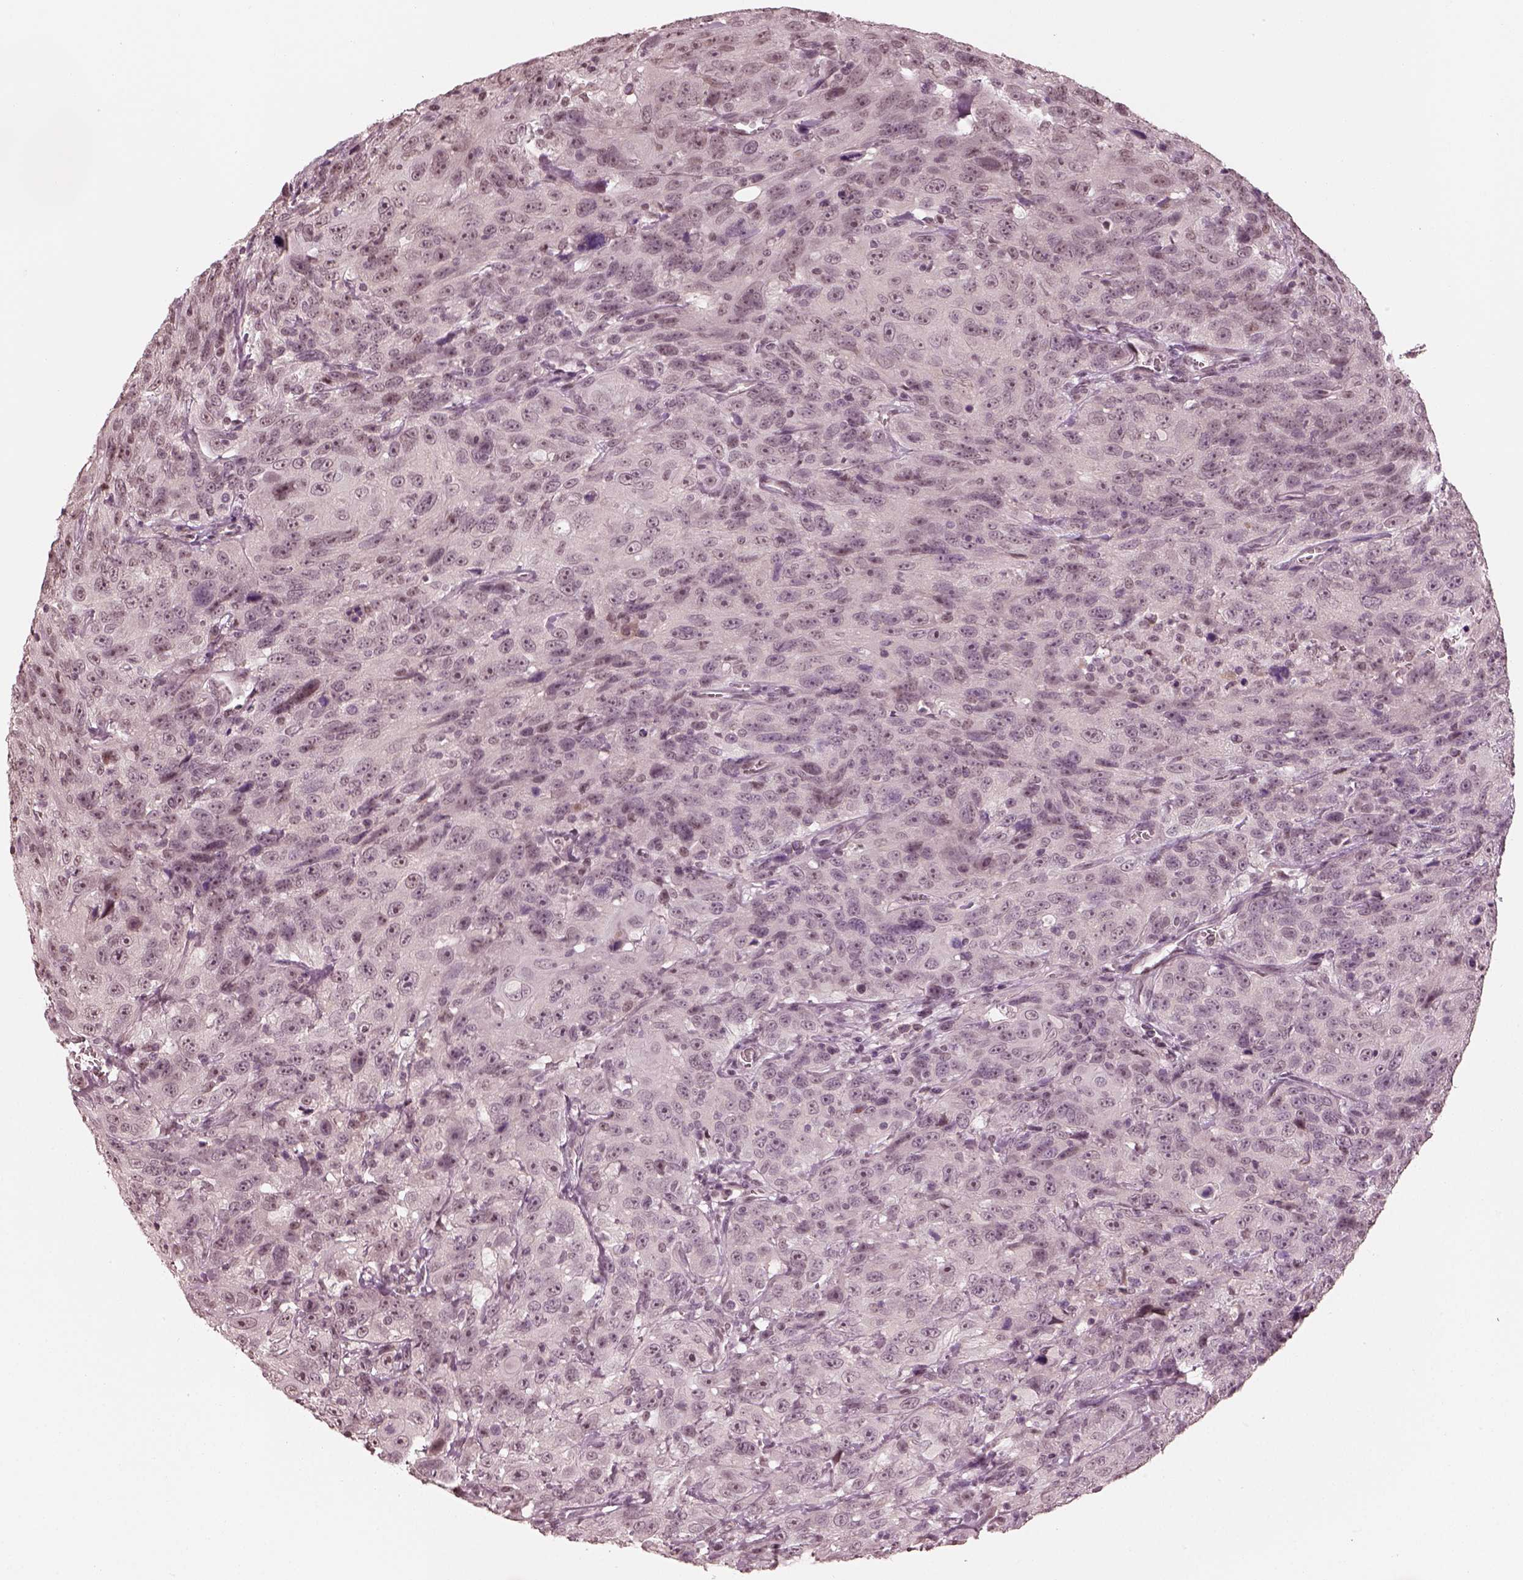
{"staining": {"intensity": "negative", "quantity": "none", "location": "none"}, "tissue": "urothelial cancer", "cell_type": "Tumor cells", "image_type": "cancer", "snomed": [{"axis": "morphology", "description": "Urothelial carcinoma, NOS"}, {"axis": "morphology", "description": "Urothelial carcinoma, High grade"}, {"axis": "topography", "description": "Urinary bladder"}], "caption": "Urothelial cancer was stained to show a protein in brown. There is no significant positivity in tumor cells. (DAB (3,3'-diaminobenzidine) immunohistochemistry (IHC) with hematoxylin counter stain).", "gene": "RPGRIP1", "patient": {"sex": "female", "age": 73}}